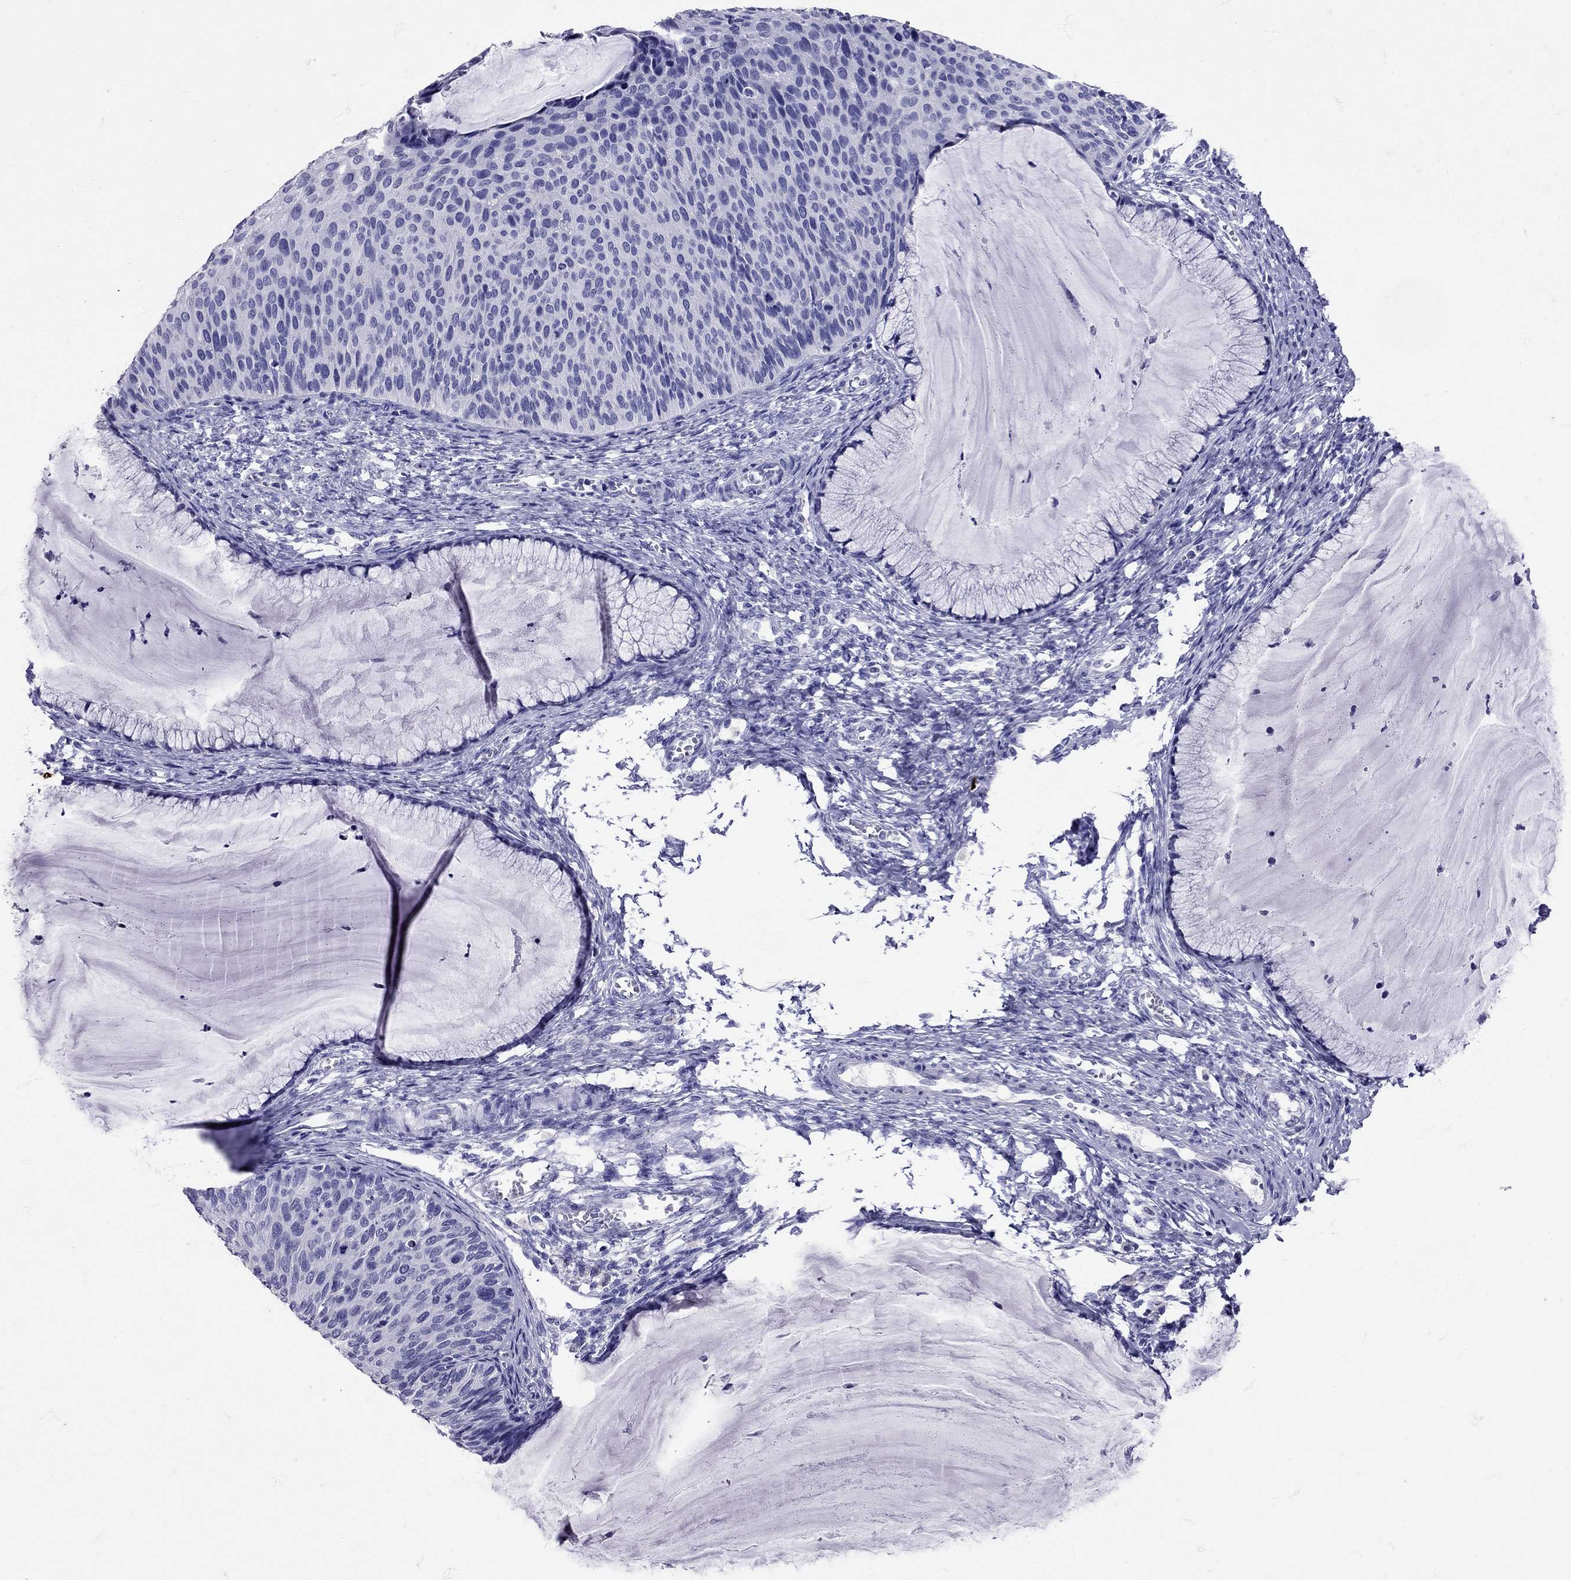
{"staining": {"intensity": "negative", "quantity": "none", "location": "none"}, "tissue": "cervical cancer", "cell_type": "Tumor cells", "image_type": "cancer", "snomed": [{"axis": "morphology", "description": "Squamous cell carcinoma, NOS"}, {"axis": "topography", "description": "Cervix"}], "caption": "High magnification brightfield microscopy of cervical squamous cell carcinoma stained with DAB (brown) and counterstained with hematoxylin (blue): tumor cells show no significant staining.", "gene": "AVP", "patient": {"sex": "female", "age": 36}}